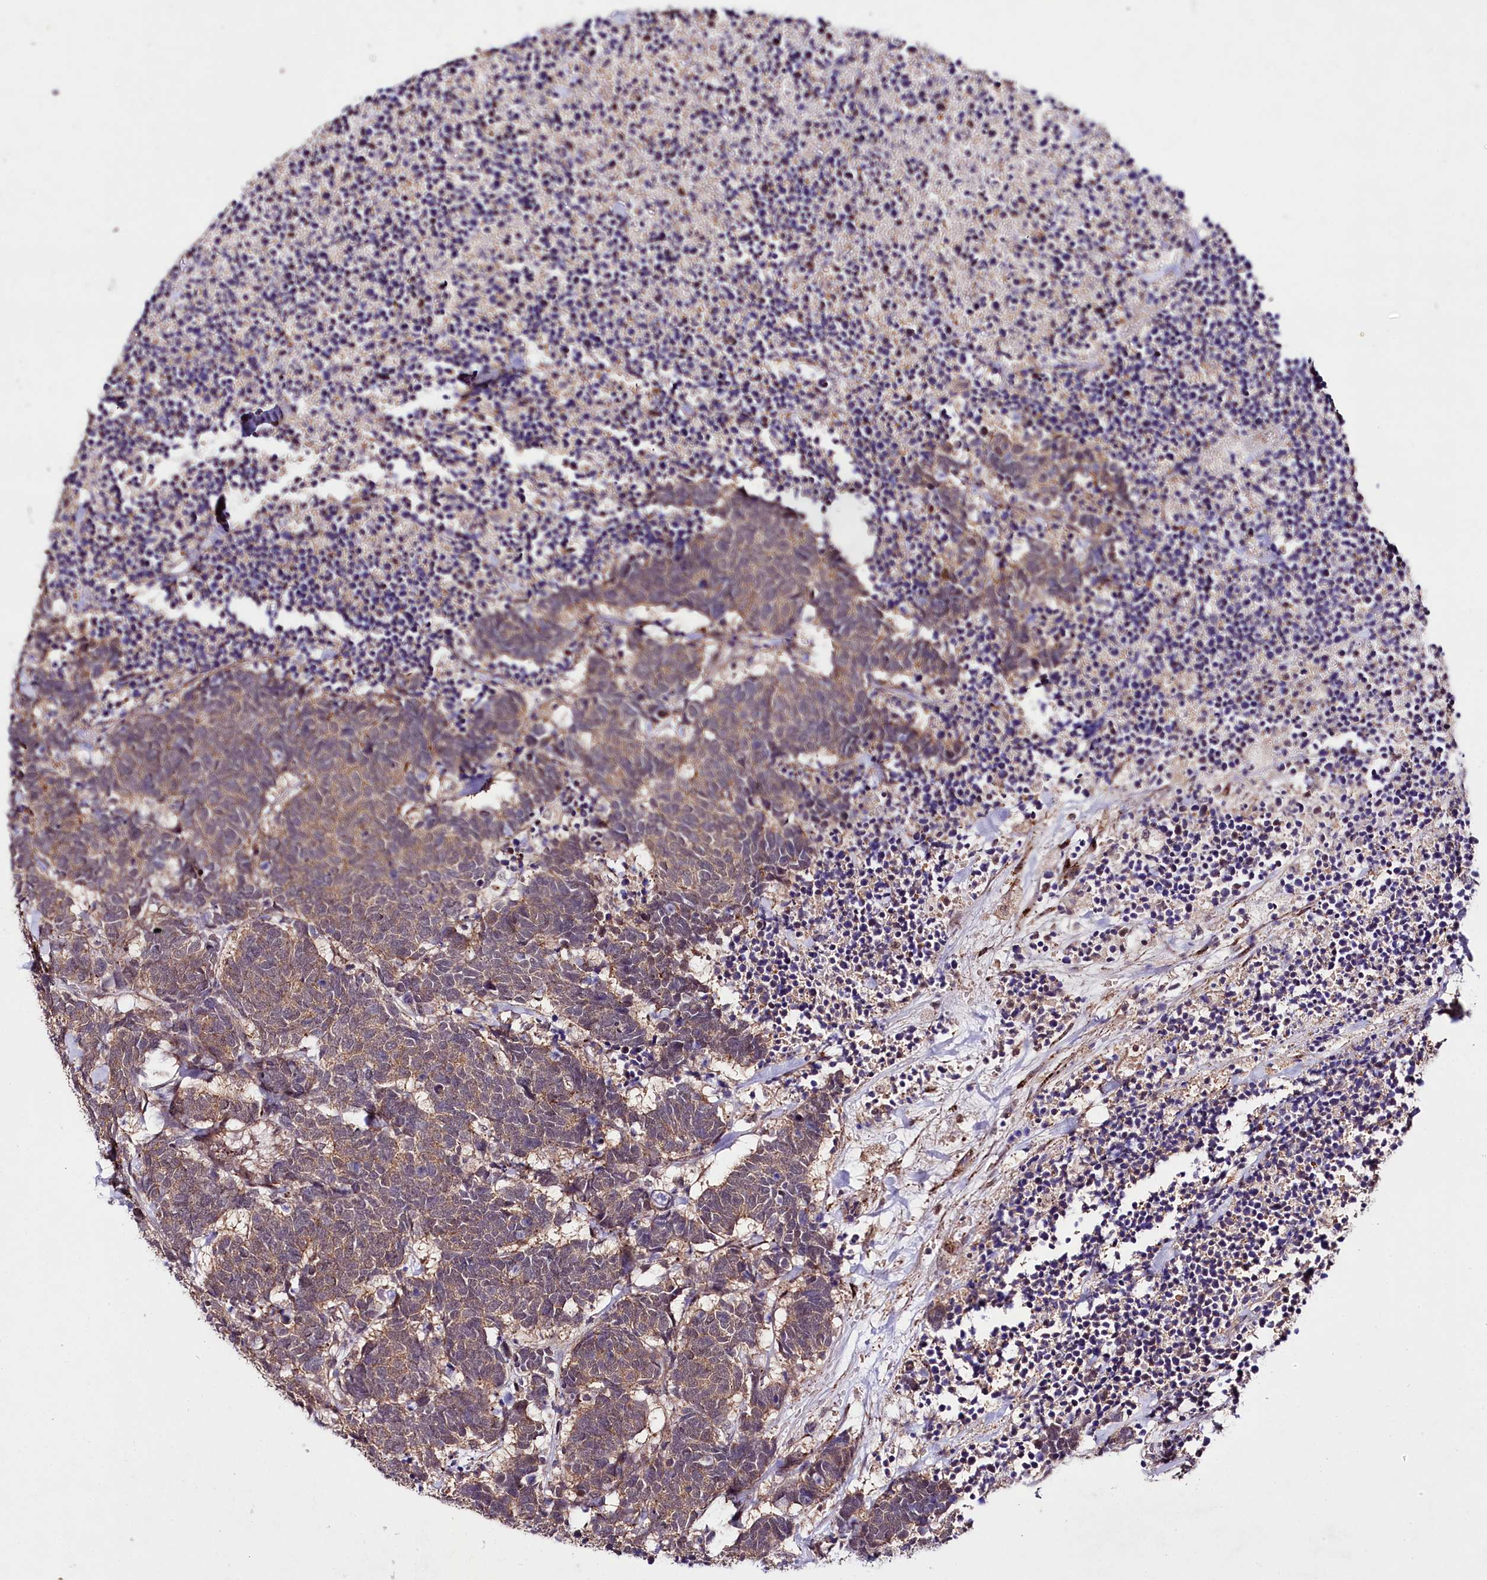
{"staining": {"intensity": "moderate", "quantity": ">75%", "location": "cytoplasmic/membranous"}, "tissue": "carcinoid", "cell_type": "Tumor cells", "image_type": "cancer", "snomed": [{"axis": "morphology", "description": "Carcinoma, NOS"}, {"axis": "morphology", "description": "Carcinoid, malignant, NOS"}, {"axis": "topography", "description": "Urinary bladder"}], "caption": "Protein expression analysis of human malignant carcinoid reveals moderate cytoplasmic/membranous staining in about >75% of tumor cells.", "gene": "TAFAZZIN", "patient": {"sex": "male", "age": 57}}